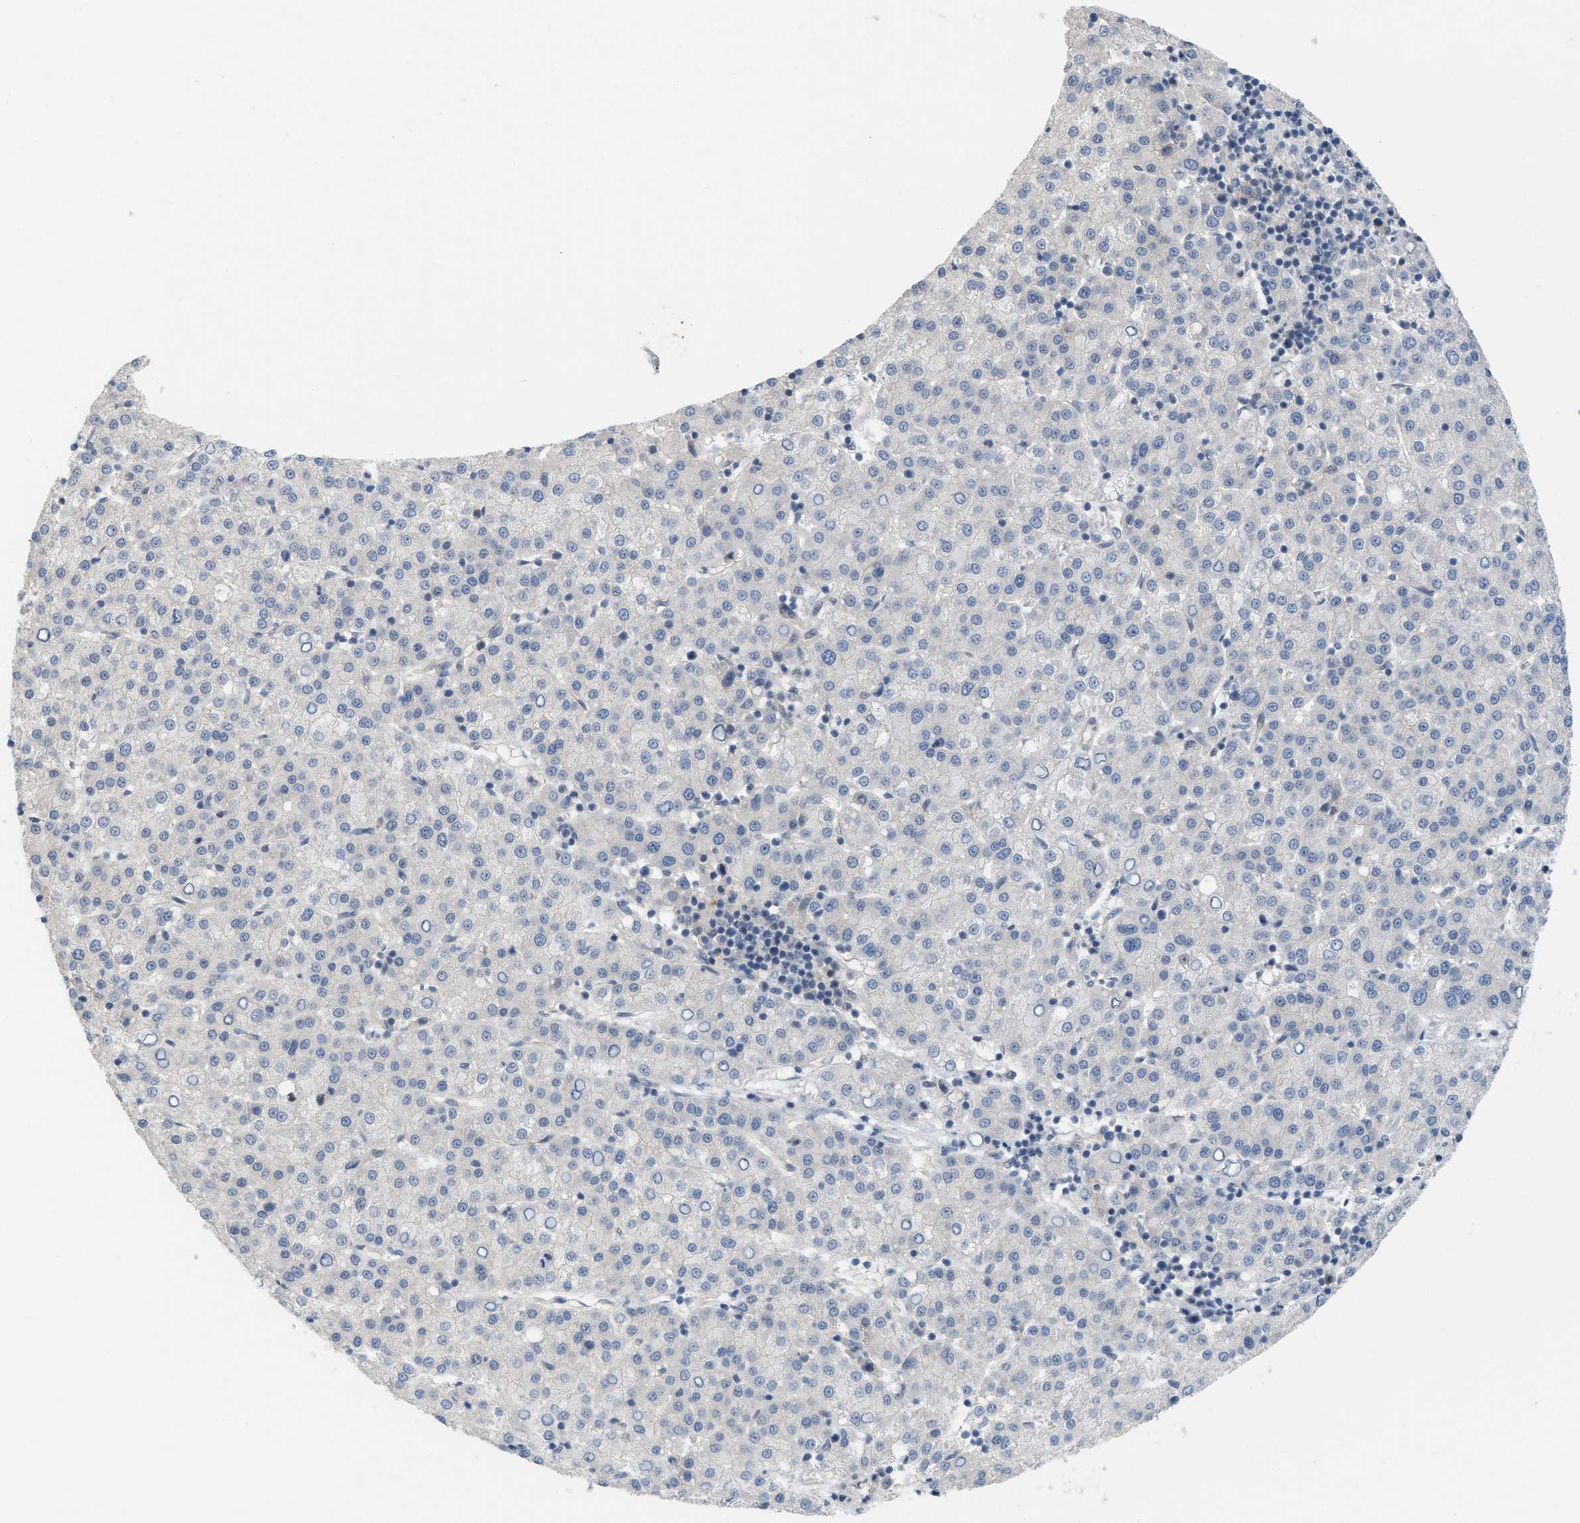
{"staining": {"intensity": "negative", "quantity": "none", "location": "none"}, "tissue": "liver cancer", "cell_type": "Tumor cells", "image_type": "cancer", "snomed": [{"axis": "morphology", "description": "Carcinoma, Hepatocellular, NOS"}, {"axis": "topography", "description": "Liver"}], "caption": "DAB (3,3'-diaminobenzidine) immunohistochemical staining of human liver cancer (hepatocellular carcinoma) demonstrates no significant expression in tumor cells.", "gene": "TNFAIP1", "patient": {"sex": "female", "age": 58}}